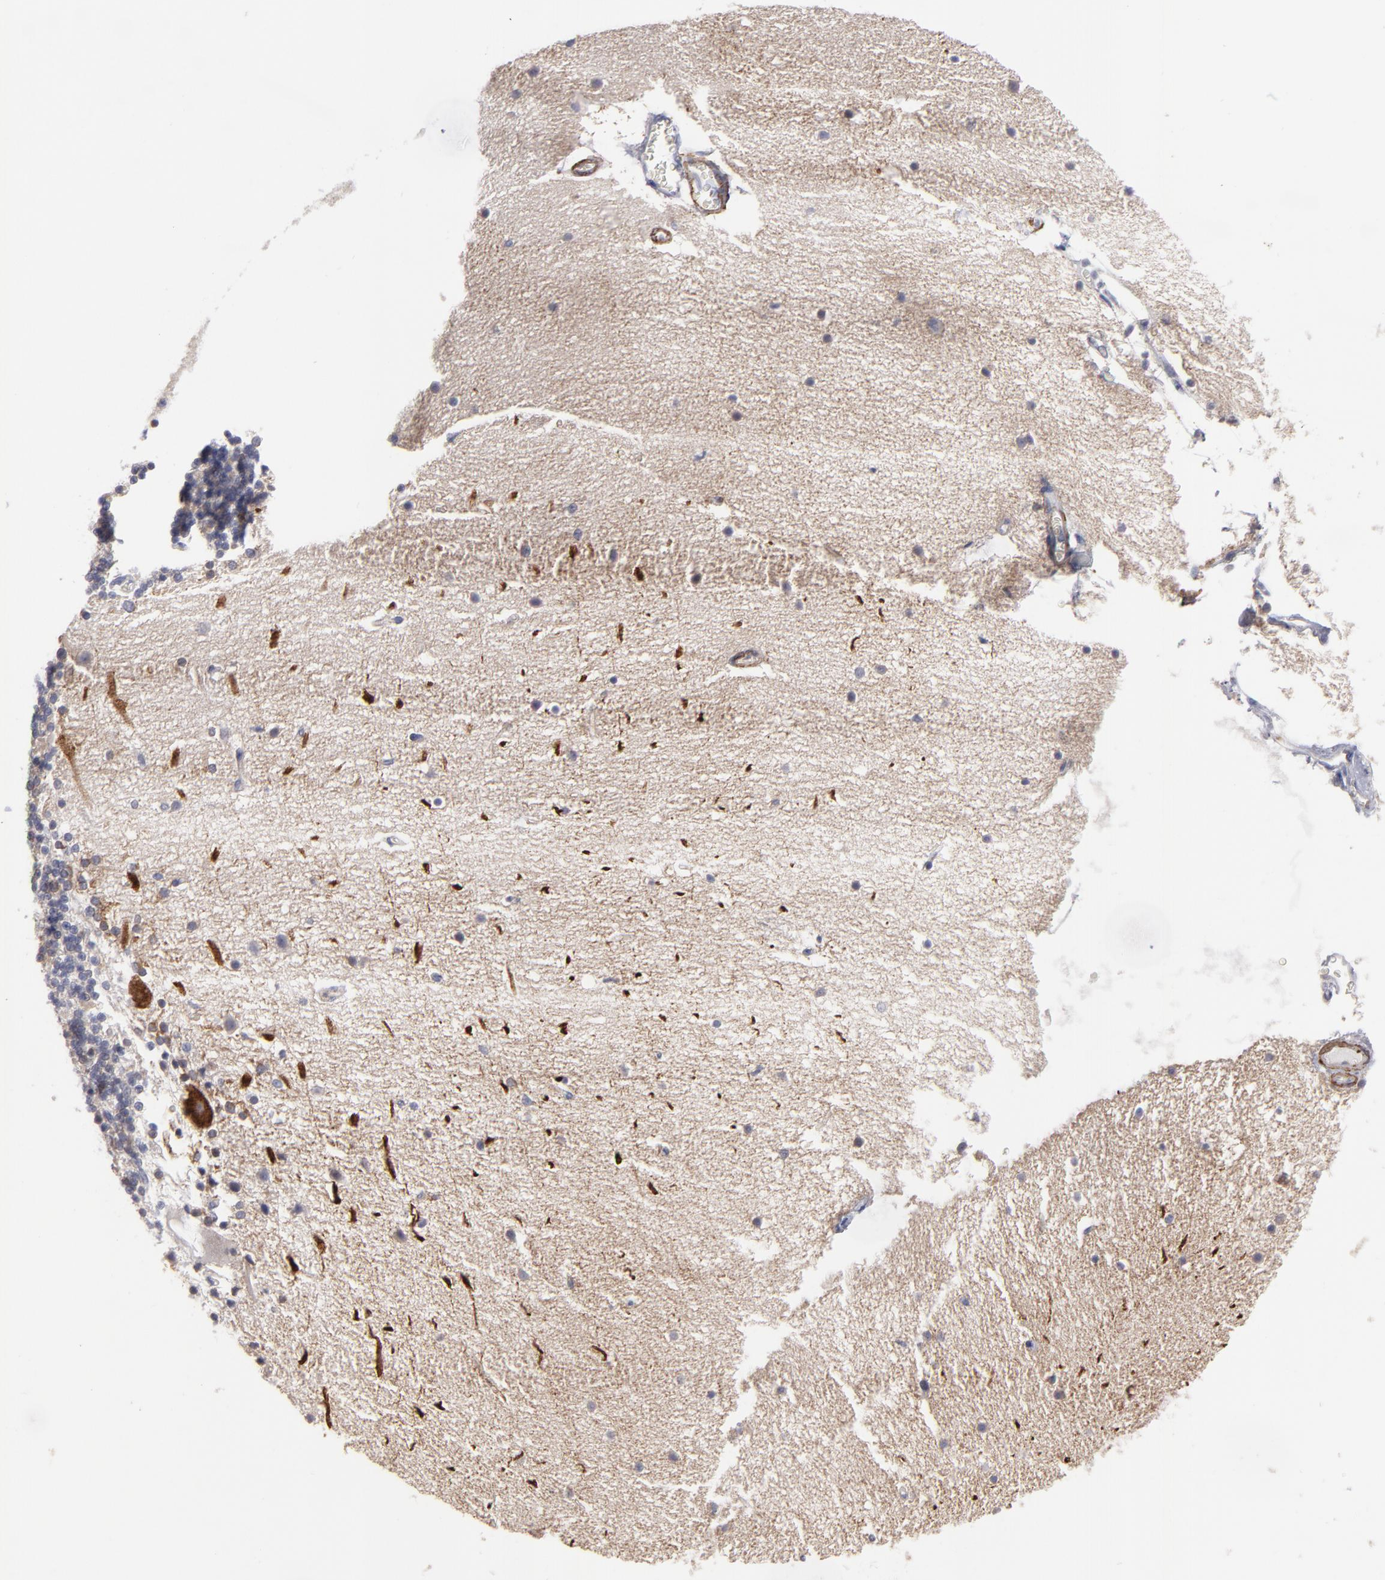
{"staining": {"intensity": "weak", "quantity": "<25%", "location": "cytoplasmic/membranous"}, "tissue": "cerebellum", "cell_type": "Cells in granular layer", "image_type": "normal", "snomed": [{"axis": "morphology", "description": "Normal tissue, NOS"}, {"axis": "topography", "description": "Cerebellum"}], "caption": "A high-resolution micrograph shows immunohistochemistry (IHC) staining of unremarkable cerebellum, which shows no significant staining in cells in granular layer.", "gene": "SLMAP", "patient": {"sex": "female", "age": 54}}